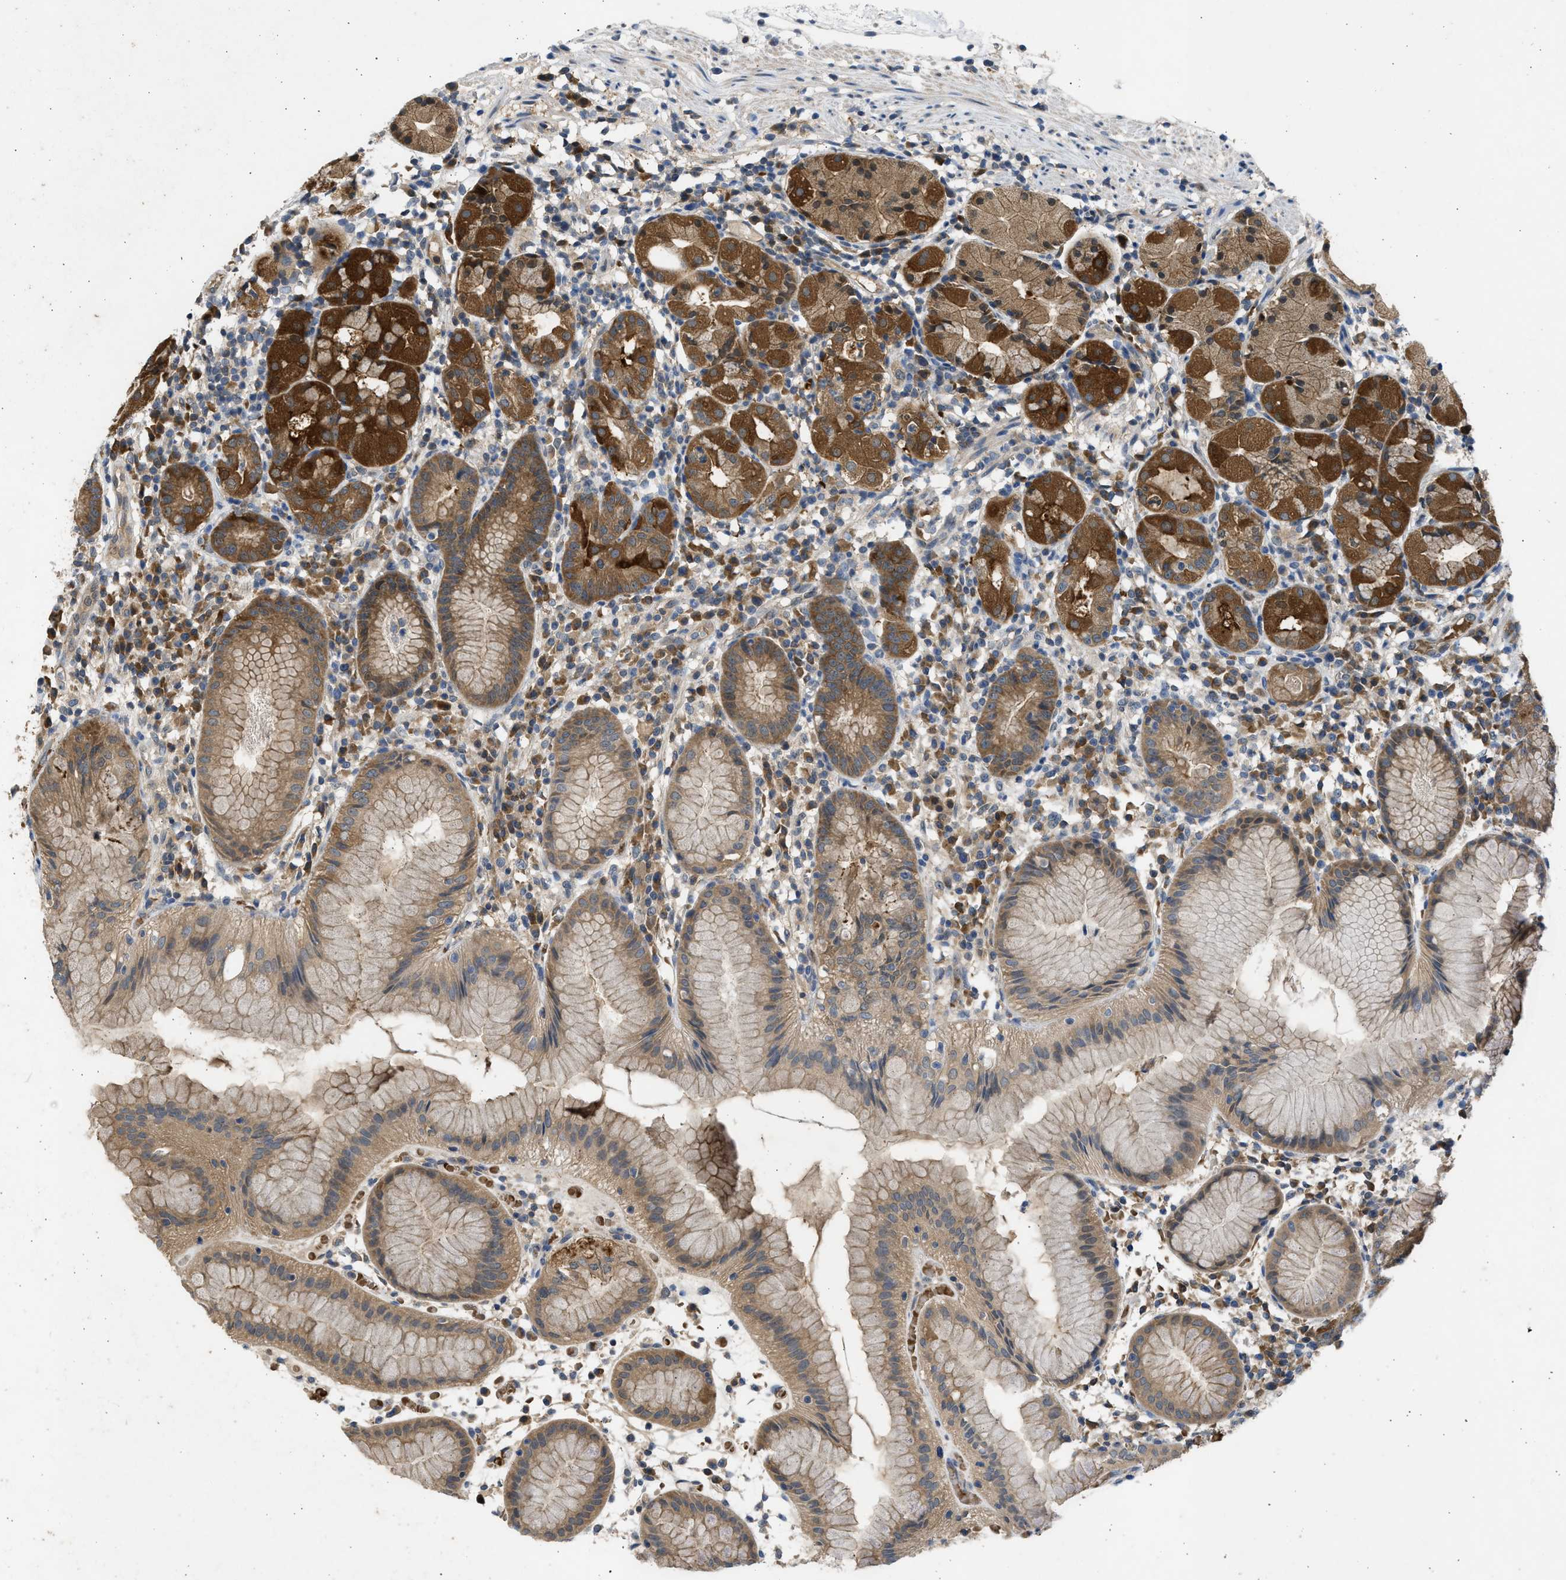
{"staining": {"intensity": "strong", "quantity": ">75%", "location": "cytoplasmic/membranous"}, "tissue": "stomach", "cell_type": "Glandular cells", "image_type": "normal", "snomed": [{"axis": "morphology", "description": "Normal tissue, NOS"}, {"axis": "topography", "description": "Stomach"}, {"axis": "topography", "description": "Stomach, lower"}], "caption": "Immunohistochemical staining of unremarkable human stomach exhibits high levels of strong cytoplasmic/membranous positivity in about >75% of glandular cells.", "gene": "MAPK7", "patient": {"sex": "female", "age": 75}}